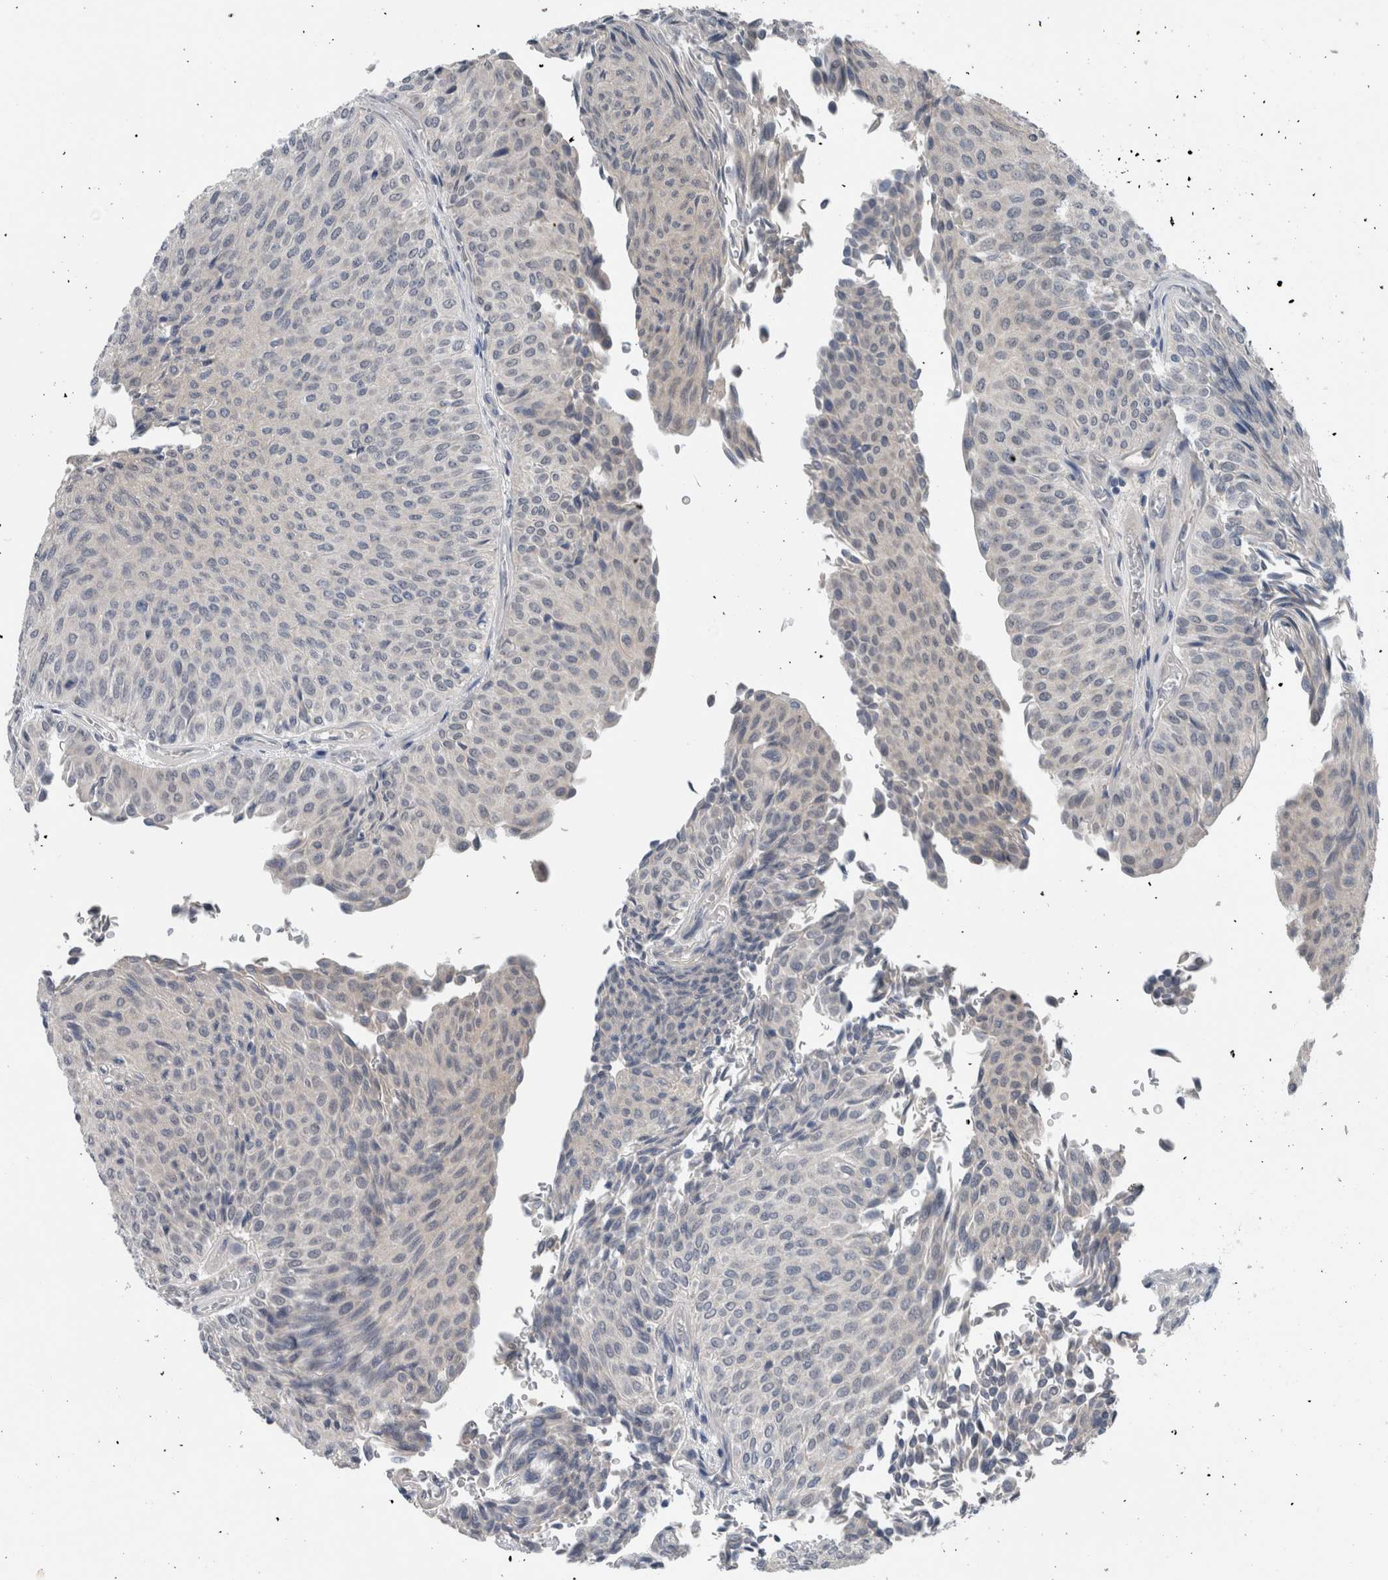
{"staining": {"intensity": "negative", "quantity": "none", "location": "none"}, "tissue": "urothelial cancer", "cell_type": "Tumor cells", "image_type": "cancer", "snomed": [{"axis": "morphology", "description": "Urothelial carcinoma, Low grade"}, {"axis": "topography", "description": "Urinary bladder"}], "caption": "Immunohistochemical staining of urothelial cancer displays no significant expression in tumor cells. The staining was performed using DAB to visualize the protein expression in brown, while the nuclei were stained in blue with hematoxylin (Magnification: 20x).", "gene": "CRNN", "patient": {"sex": "male", "age": 78}}